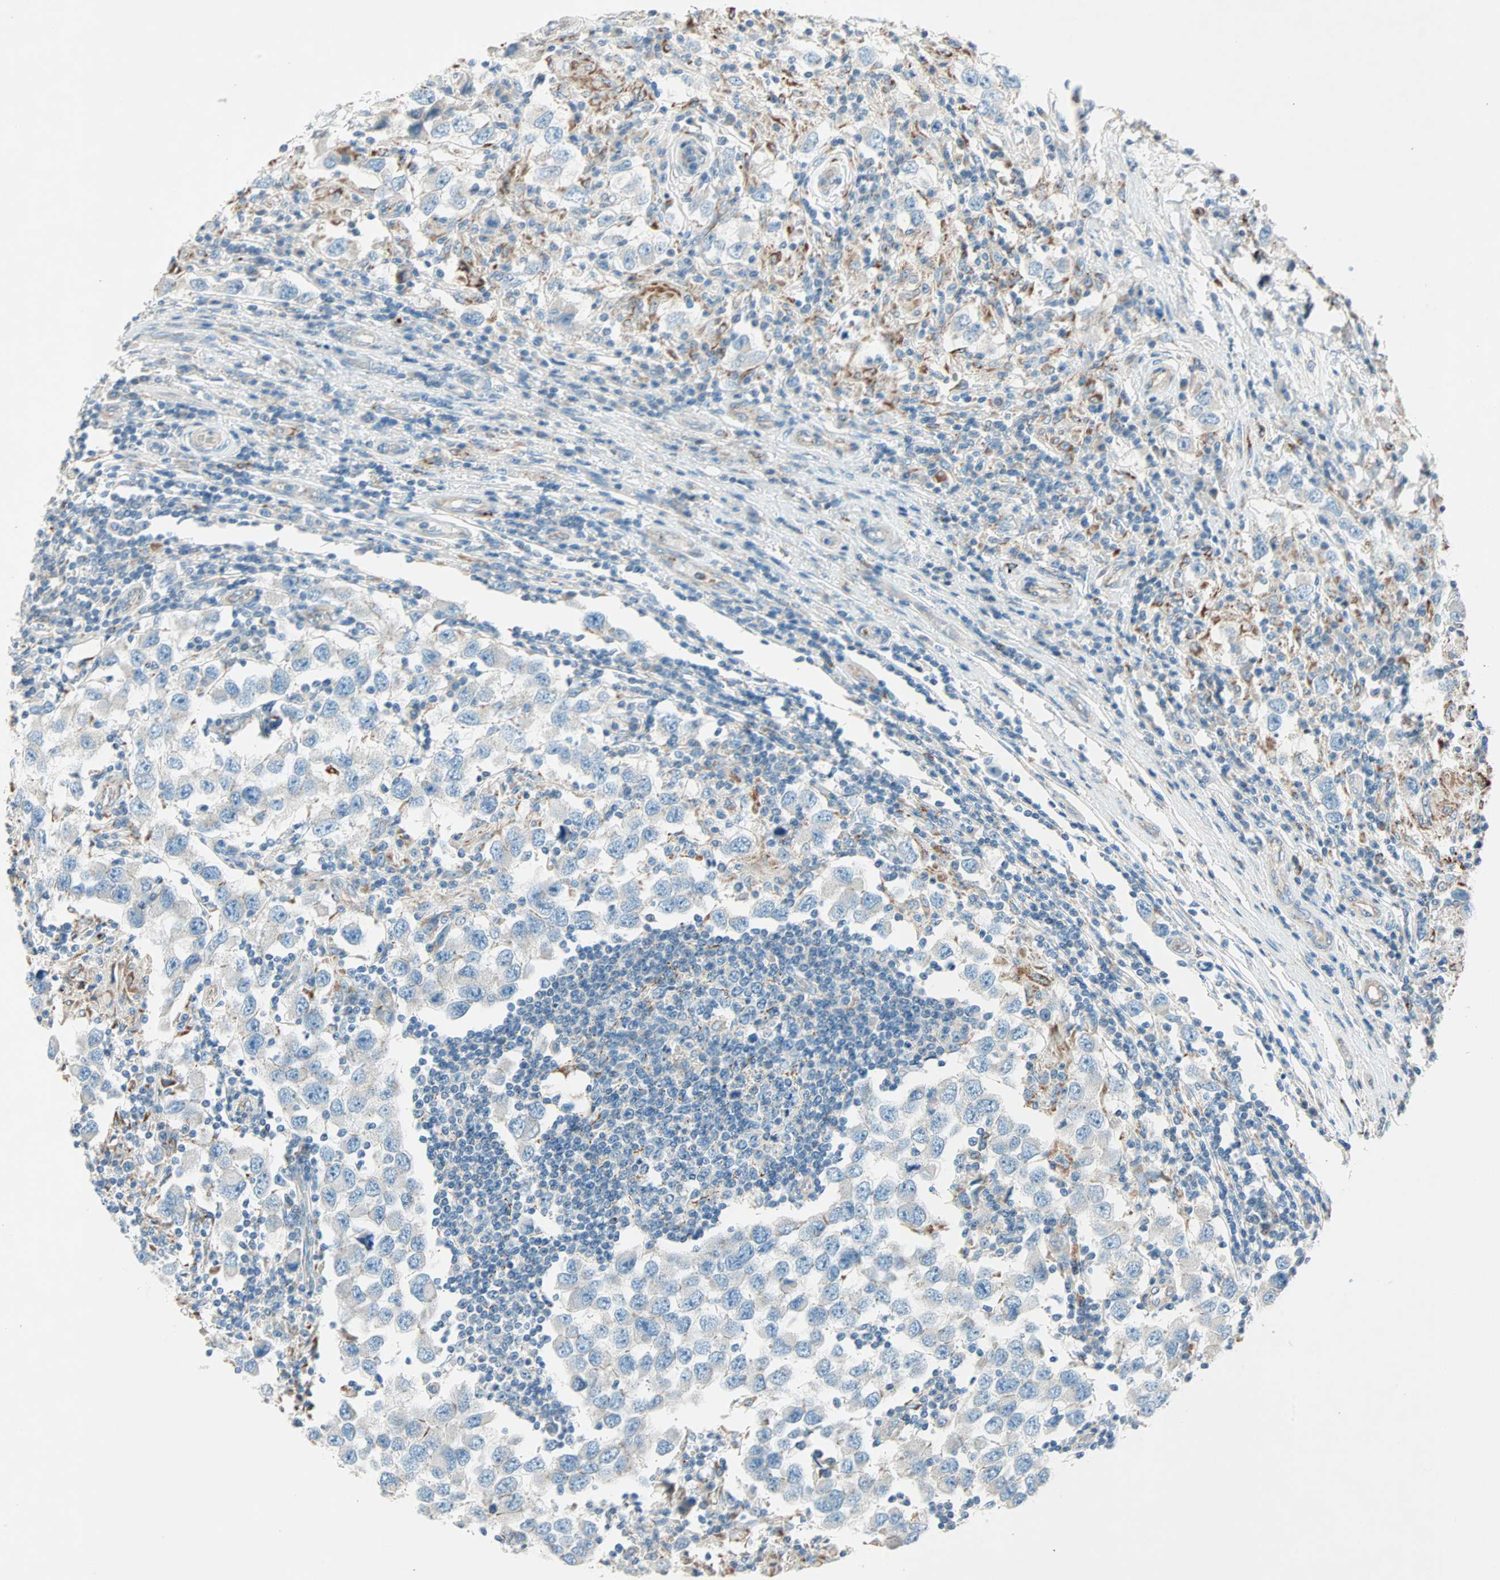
{"staining": {"intensity": "weak", "quantity": "25%-75%", "location": "cytoplasmic/membranous"}, "tissue": "testis cancer", "cell_type": "Tumor cells", "image_type": "cancer", "snomed": [{"axis": "morphology", "description": "Carcinoma, Embryonal, NOS"}, {"axis": "topography", "description": "Testis"}], "caption": "DAB (3,3'-diaminobenzidine) immunohistochemical staining of human testis embryonal carcinoma displays weak cytoplasmic/membranous protein staining in about 25%-75% of tumor cells.", "gene": "LY6G6F", "patient": {"sex": "male", "age": 21}}